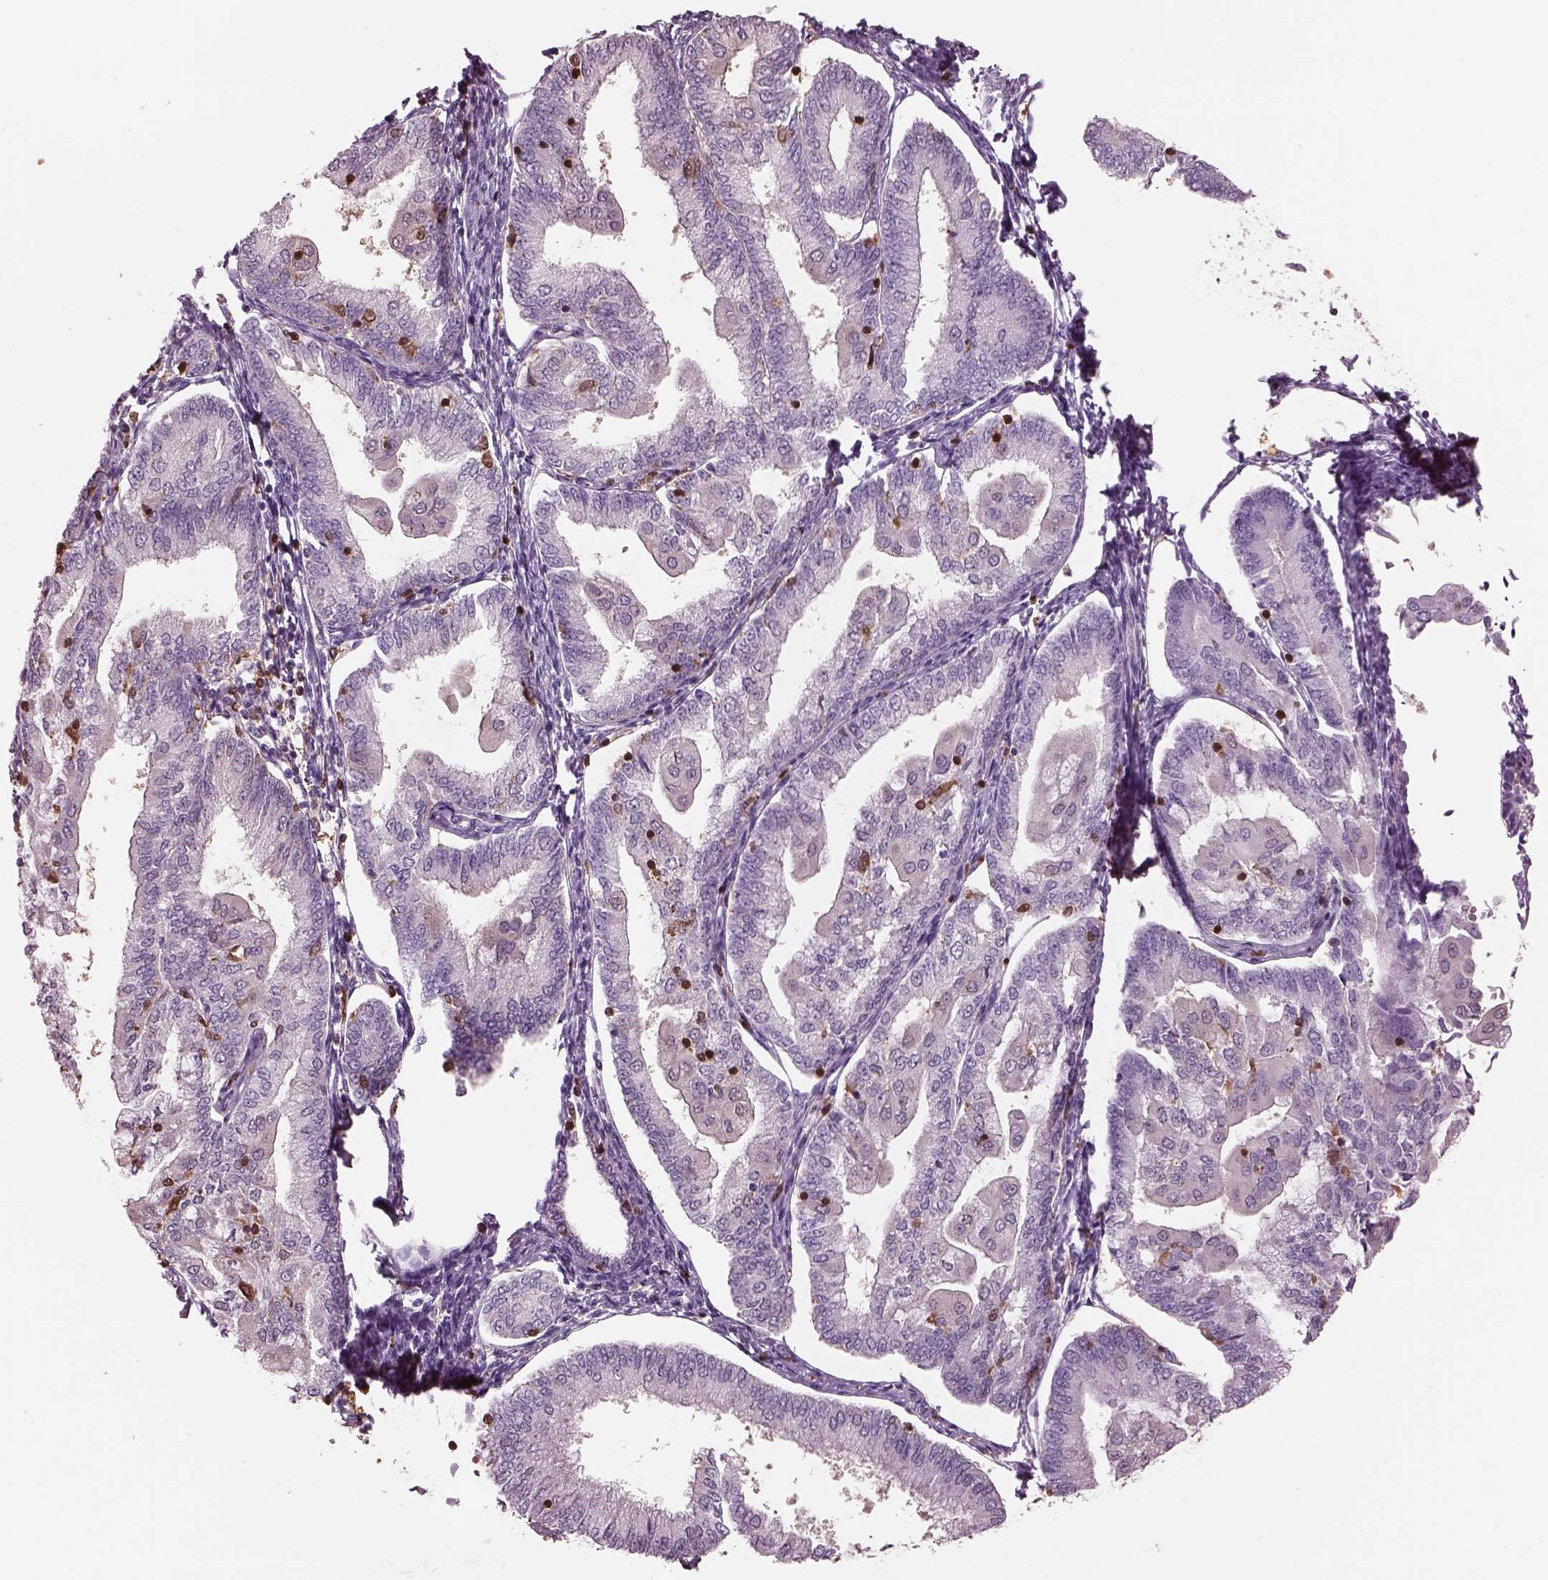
{"staining": {"intensity": "negative", "quantity": "none", "location": "none"}, "tissue": "endometrial cancer", "cell_type": "Tumor cells", "image_type": "cancer", "snomed": [{"axis": "morphology", "description": "Adenocarcinoma, NOS"}, {"axis": "topography", "description": "Endometrium"}], "caption": "Immunohistochemistry (IHC) micrograph of neoplastic tissue: endometrial cancer stained with DAB shows no significant protein expression in tumor cells. (DAB immunohistochemistry visualized using brightfield microscopy, high magnification).", "gene": "IL31RA", "patient": {"sex": "female", "age": 55}}